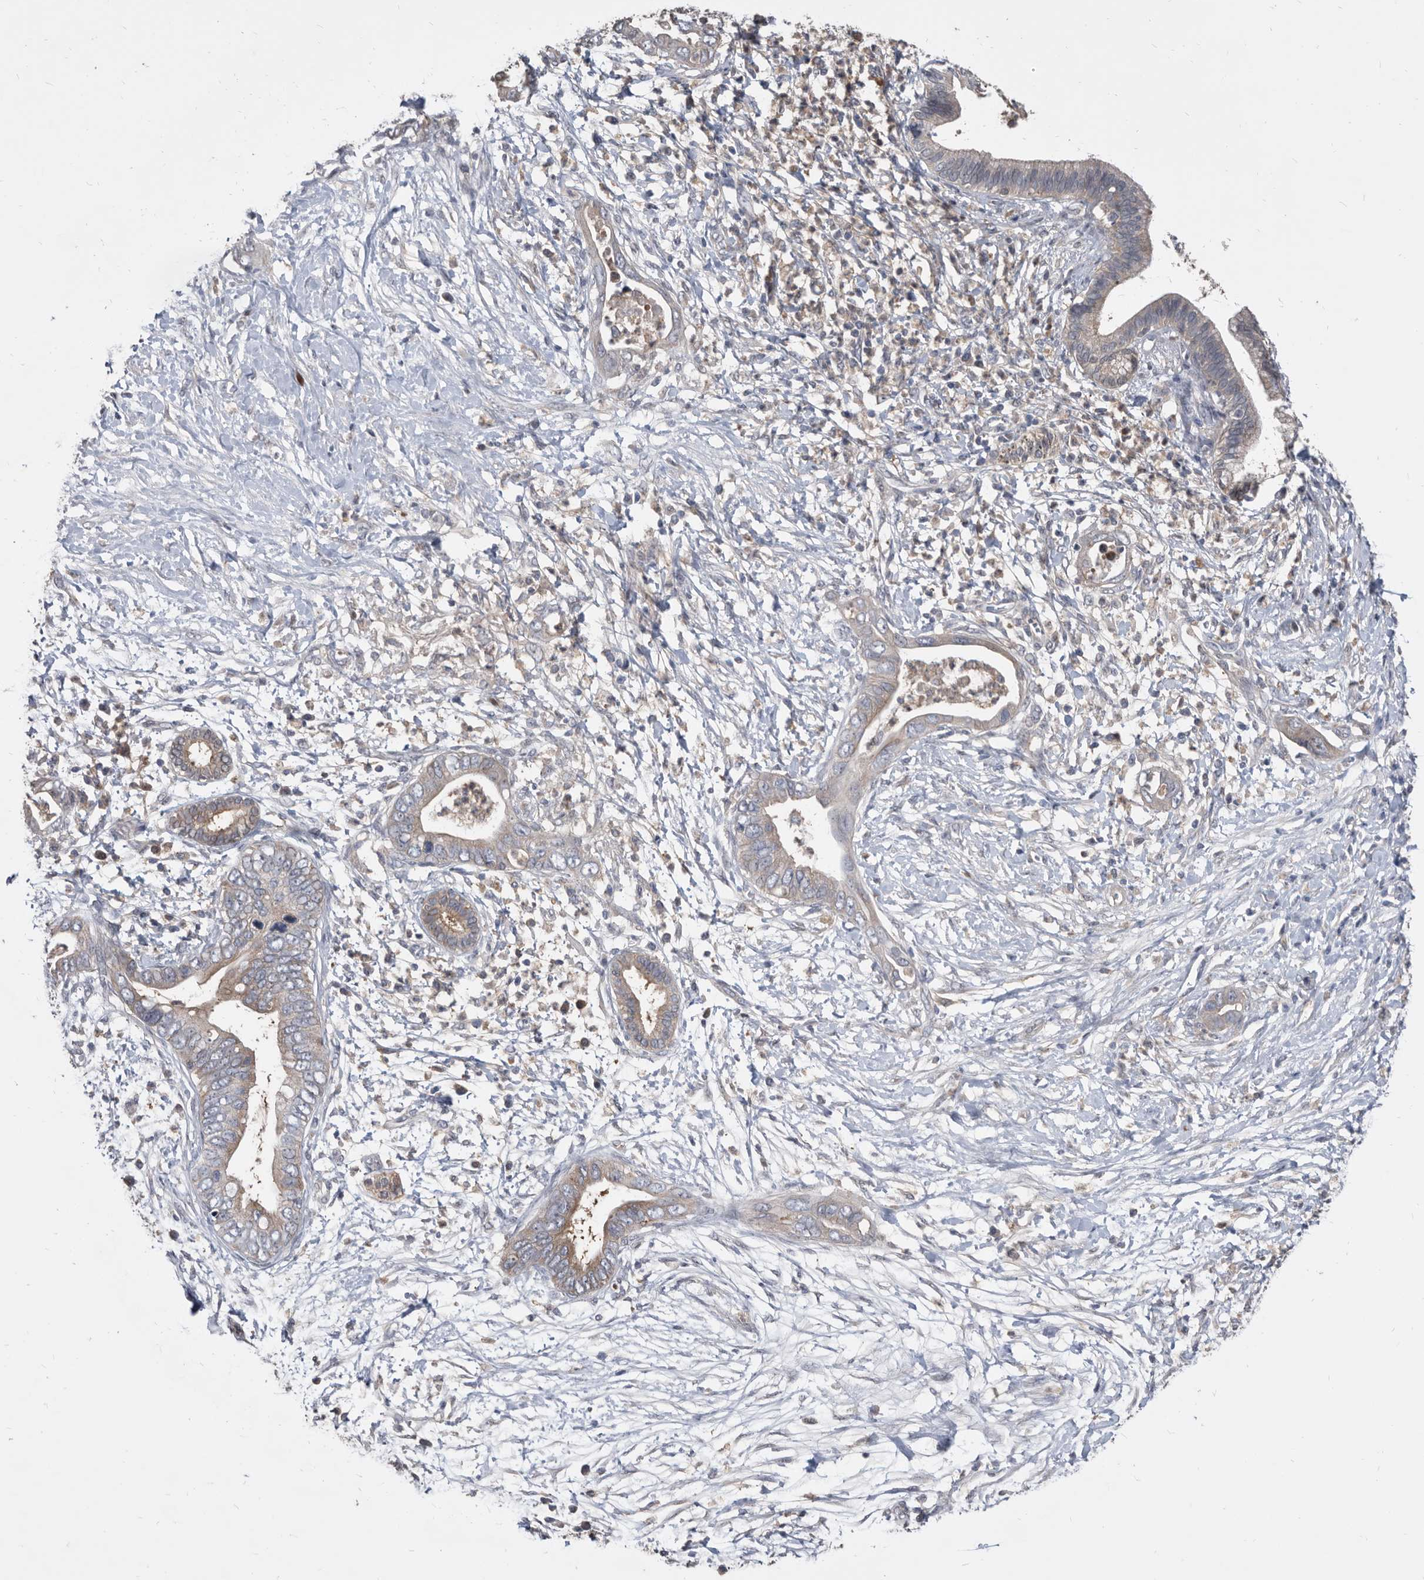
{"staining": {"intensity": "weak", "quantity": "<25%", "location": "cytoplasmic/membranous"}, "tissue": "pancreatic cancer", "cell_type": "Tumor cells", "image_type": "cancer", "snomed": [{"axis": "morphology", "description": "Adenocarcinoma, NOS"}, {"axis": "topography", "description": "Pancreas"}], "caption": "Tumor cells show no significant protein staining in pancreatic cancer (adenocarcinoma).", "gene": "APEH", "patient": {"sex": "male", "age": 75}}